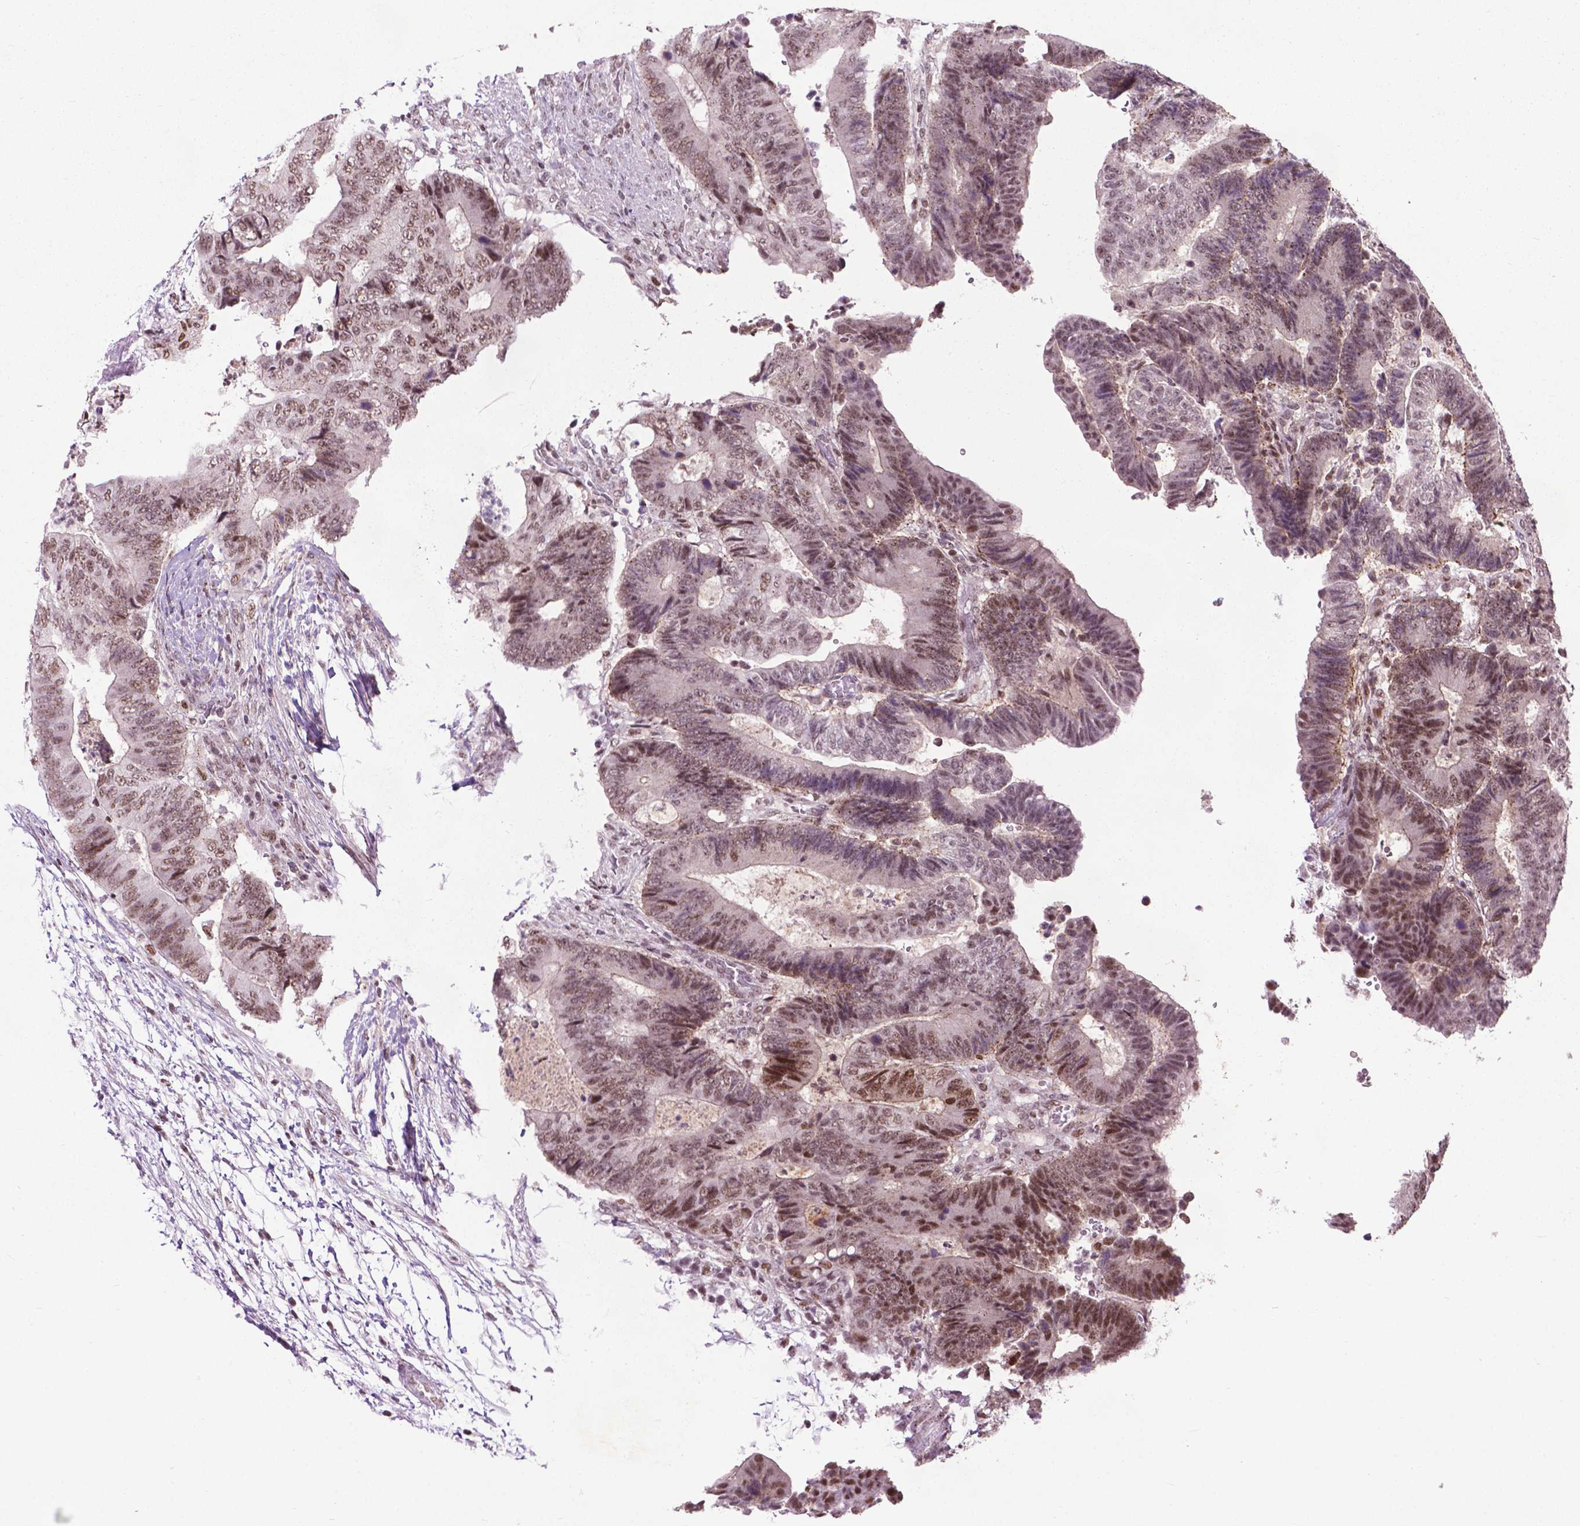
{"staining": {"intensity": "moderate", "quantity": "25%-75%", "location": "nuclear"}, "tissue": "colorectal cancer", "cell_type": "Tumor cells", "image_type": "cancer", "snomed": [{"axis": "morphology", "description": "Adenocarcinoma, NOS"}, {"axis": "topography", "description": "Colon"}], "caption": "Human adenocarcinoma (colorectal) stained with a protein marker displays moderate staining in tumor cells.", "gene": "EAF1", "patient": {"sex": "female", "age": 48}}